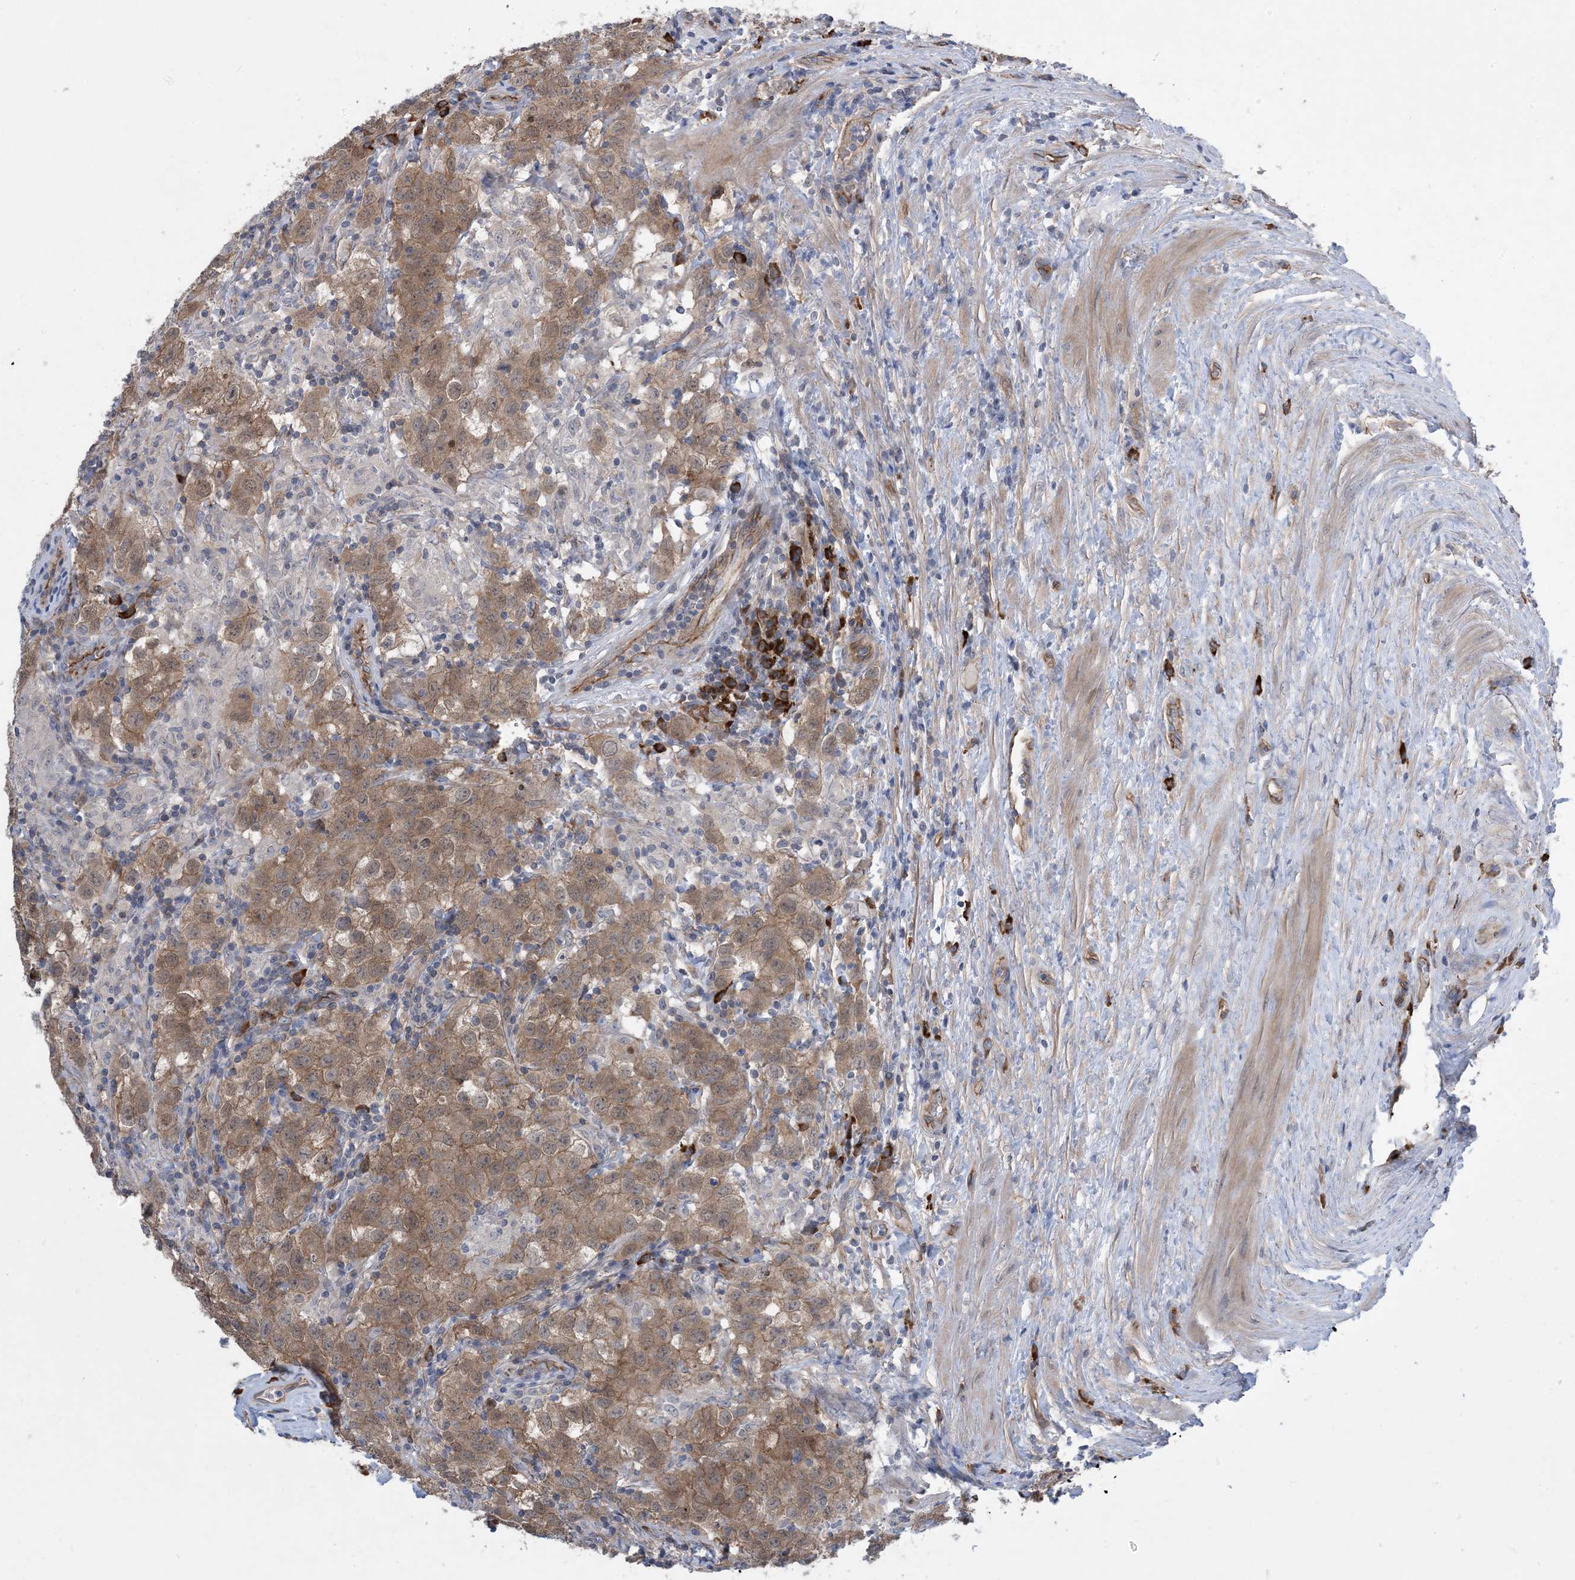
{"staining": {"intensity": "moderate", "quantity": ">75%", "location": "cytoplasmic/membranous,nuclear"}, "tissue": "testis cancer", "cell_type": "Tumor cells", "image_type": "cancer", "snomed": [{"axis": "morphology", "description": "Seminoma, NOS"}, {"axis": "morphology", "description": "Carcinoma, Embryonal, NOS"}, {"axis": "topography", "description": "Testis"}], "caption": "DAB immunohistochemical staining of human testis seminoma exhibits moderate cytoplasmic/membranous and nuclear protein expression in about >75% of tumor cells.", "gene": "AOC1", "patient": {"sex": "male", "age": 43}}